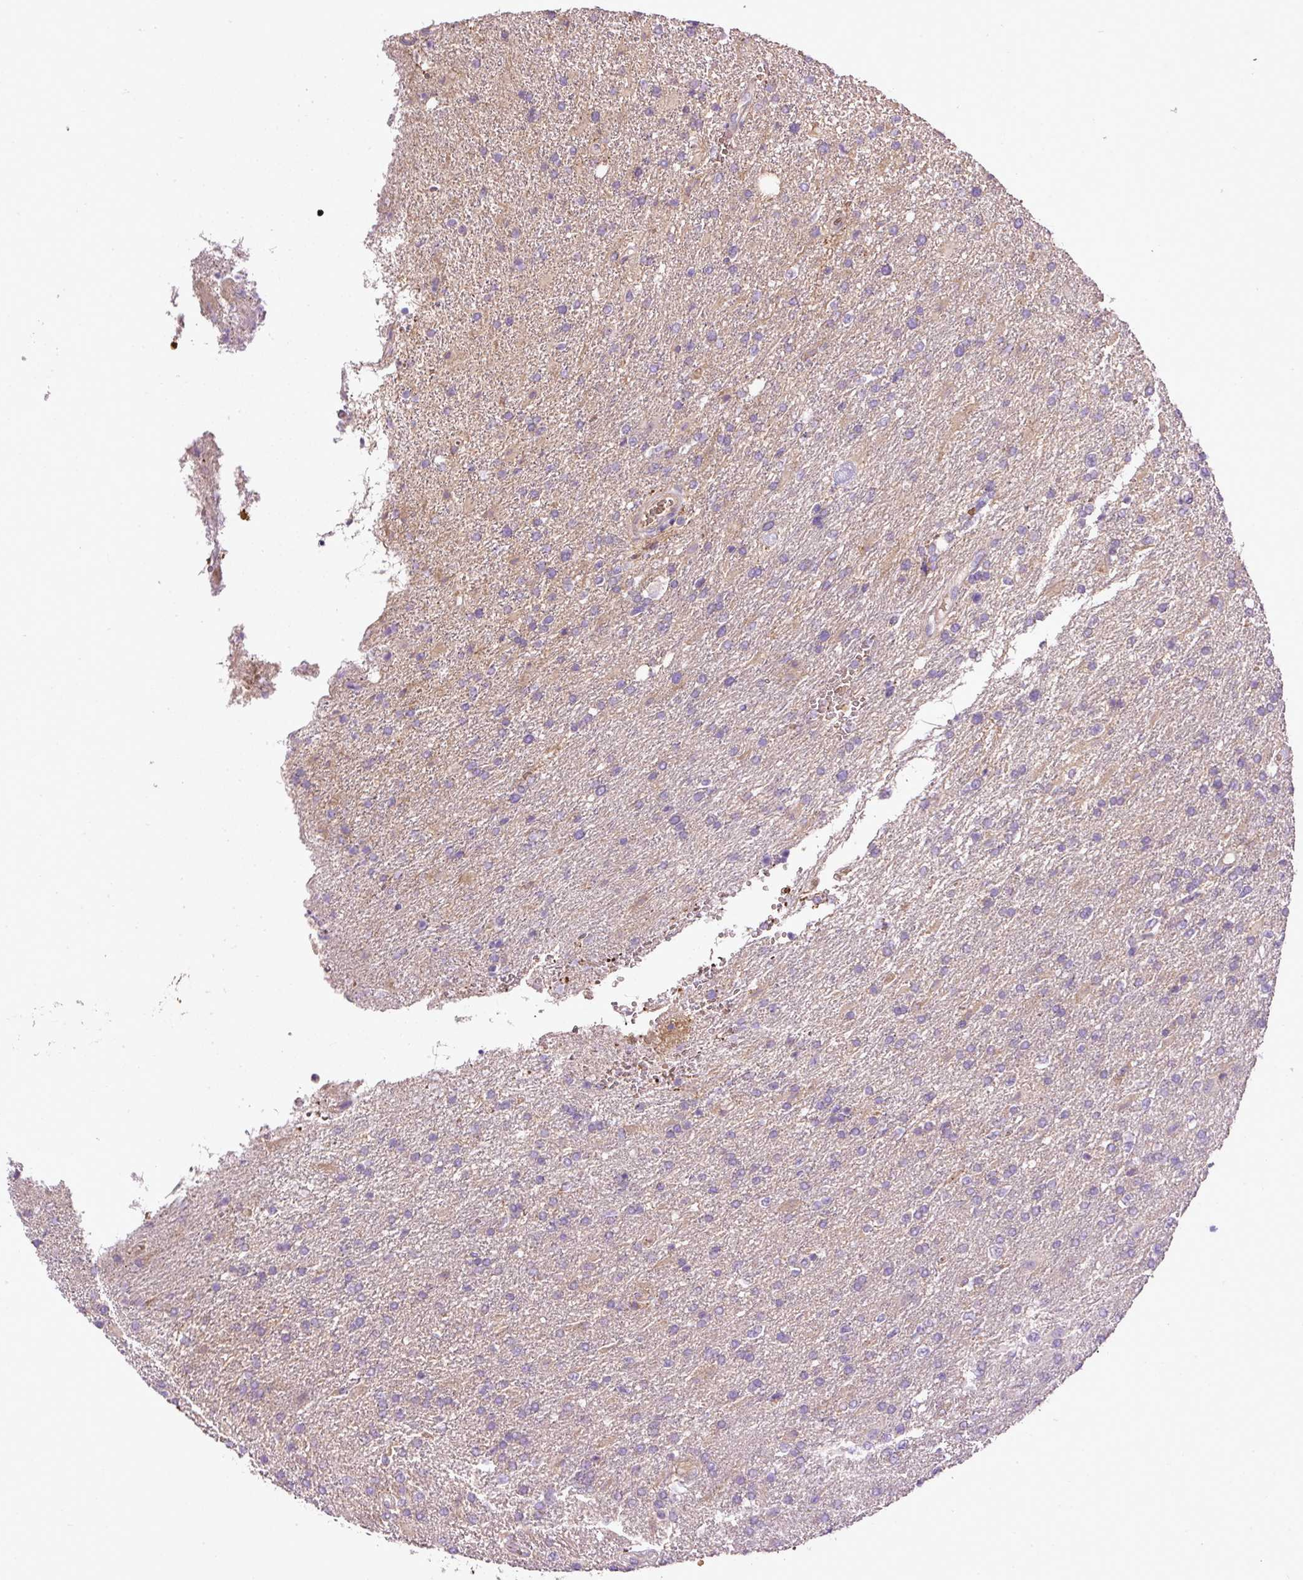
{"staining": {"intensity": "negative", "quantity": "none", "location": "none"}, "tissue": "glioma", "cell_type": "Tumor cells", "image_type": "cancer", "snomed": [{"axis": "morphology", "description": "Glioma, malignant, High grade"}, {"axis": "topography", "description": "Brain"}], "caption": "This histopathology image is of glioma stained with immunohistochemistry to label a protein in brown with the nuclei are counter-stained blue. There is no positivity in tumor cells.", "gene": "CXCL13", "patient": {"sex": "male", "age": 56}}